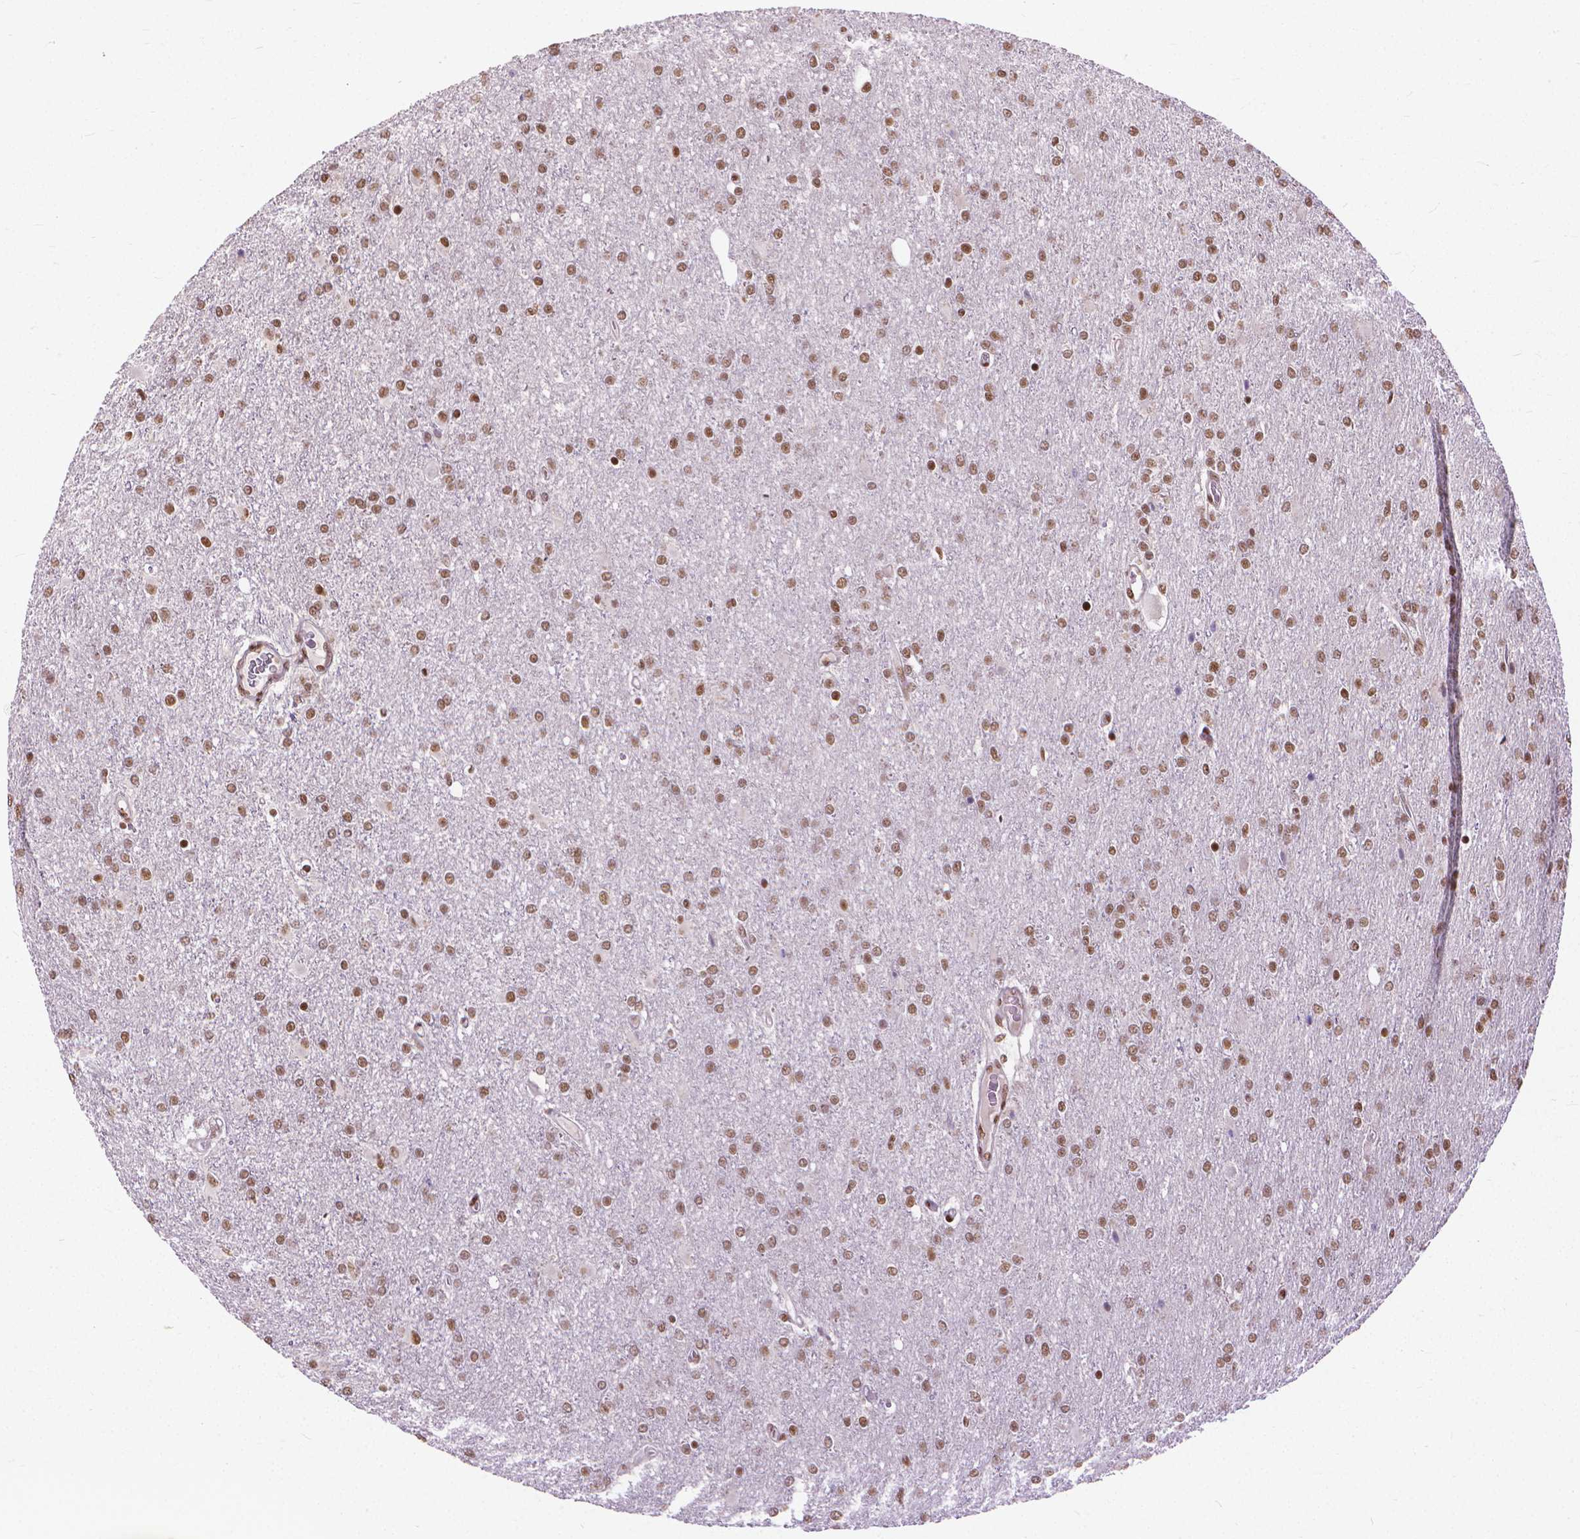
{"staining": {"intensity": "moderate", "quantity": ">75%", "location": "nuclear"}, "tissue": "glioma", "cell_type": "Tumor cells", "image_type": "cancer", "snomed": [{"axis": "morphology", "description": "Glioma, malignant, High grade"}, {"axis": "topography", "description": "Cerebral cortex"}], "caption": "Immunohistochemical staining of glioma demonstrates moderate nuclear protein expression in approximately >75% of tumor cells.", "gene": "AKAP8", "patient": {"sex": "male", "age": 70}}